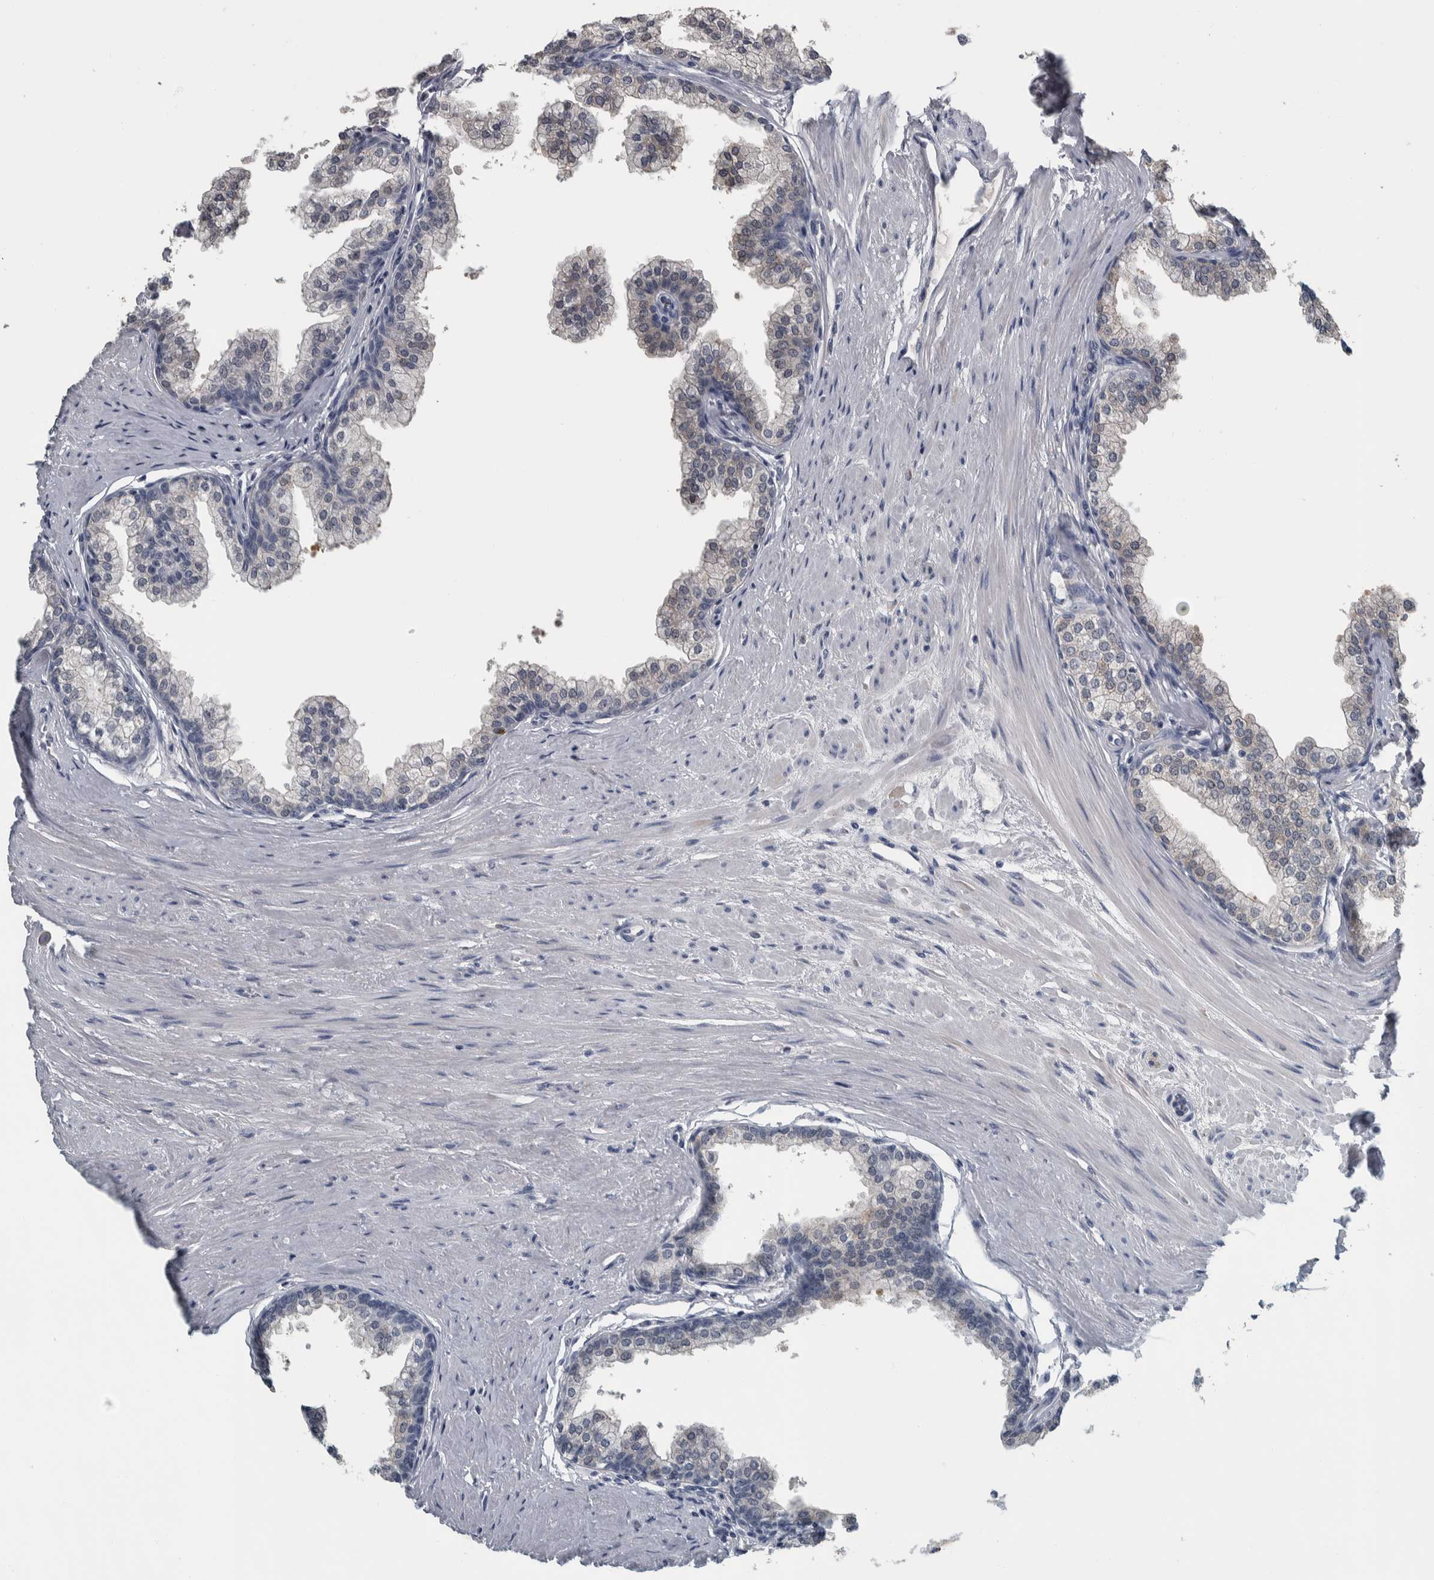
{"staining": {"intensity": "weak", "quantity": "<25%", "location": "cytoplasmic/membranous"}, "tissue": "prostate", "cell_type": "Glandular cells", "image_type": "normal", "snomed": [{"axis": "morphology", "description": "Normal tissue, NOS"}, {"axis": "morphology", "description": "Urothelial carcinoma, Low grade"}, {"axis": "topography", "description": "Urinary bladder"}, {"axis": "topography", "description": "Prostate"}], "caption": "Immunohistochemistry image of unremarkable prostate stained for a protein (brown), which demonstrates no positivity in glandular cells. Nuclei are stained in blue.", "gene": "CAVIN4", "patient": {"sex": "male", "age": 60}}